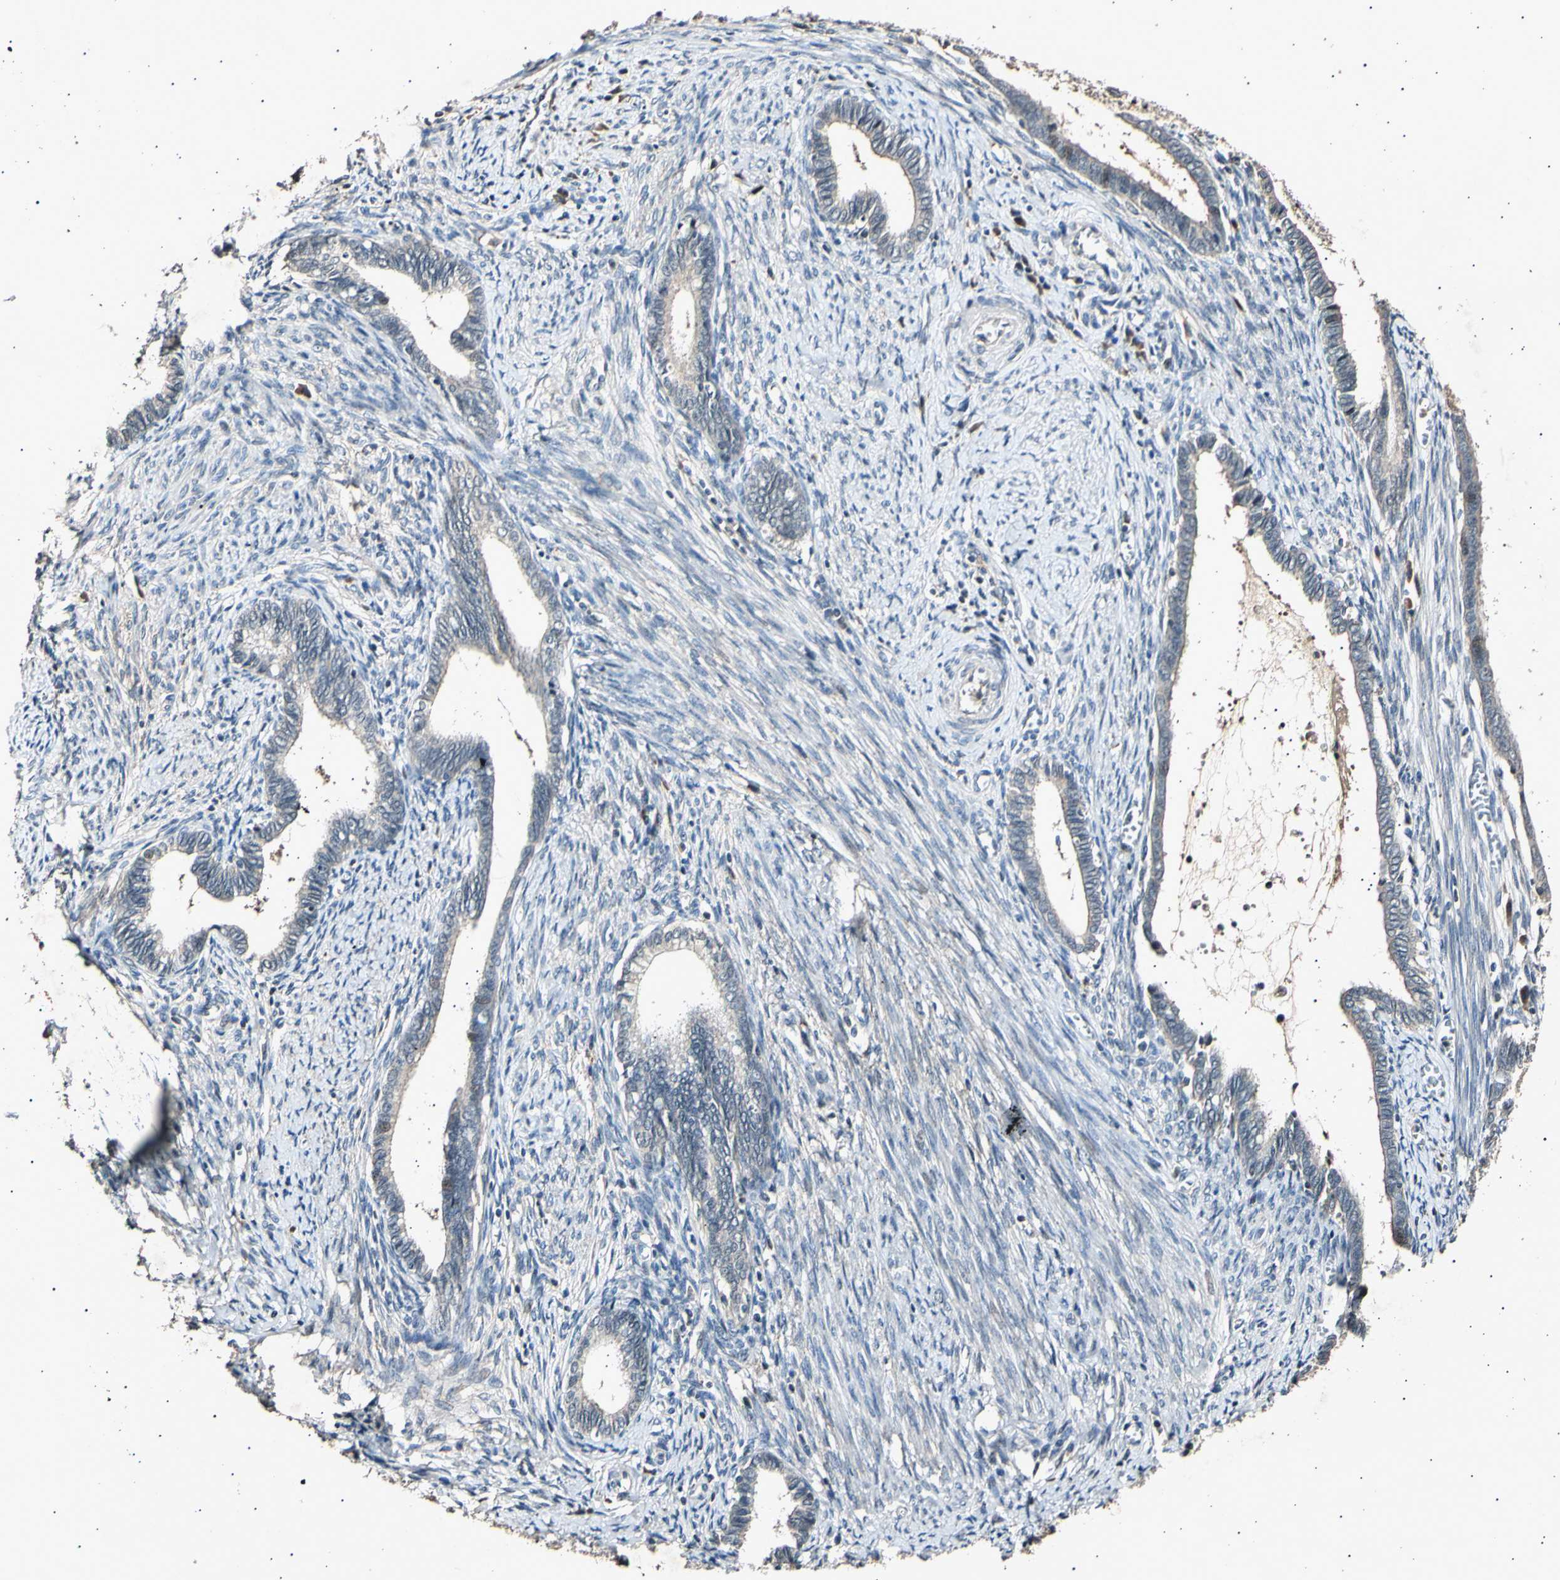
{"staining": {"intensity": "negative", "quantity": "none", "location": "none"}, "tissue": "cervical cancer", "cell_type": "Tumor cells", "image_type": "cancer", "snomed": [{"axis": "morphology", "description": "Adenocarcinoma, NOS"}, {"axis": "topography", "description": "Cervix"}], "caption": "Cervical cancer (adenocarcinoma) was stained to show a protein in brown. There is no significant expression in tumor cells. (DAB immunohistochemistry with hematoxylin counter stain).", "gene": "ADCY3", "patient": {"sex": "female", "age": 44}}